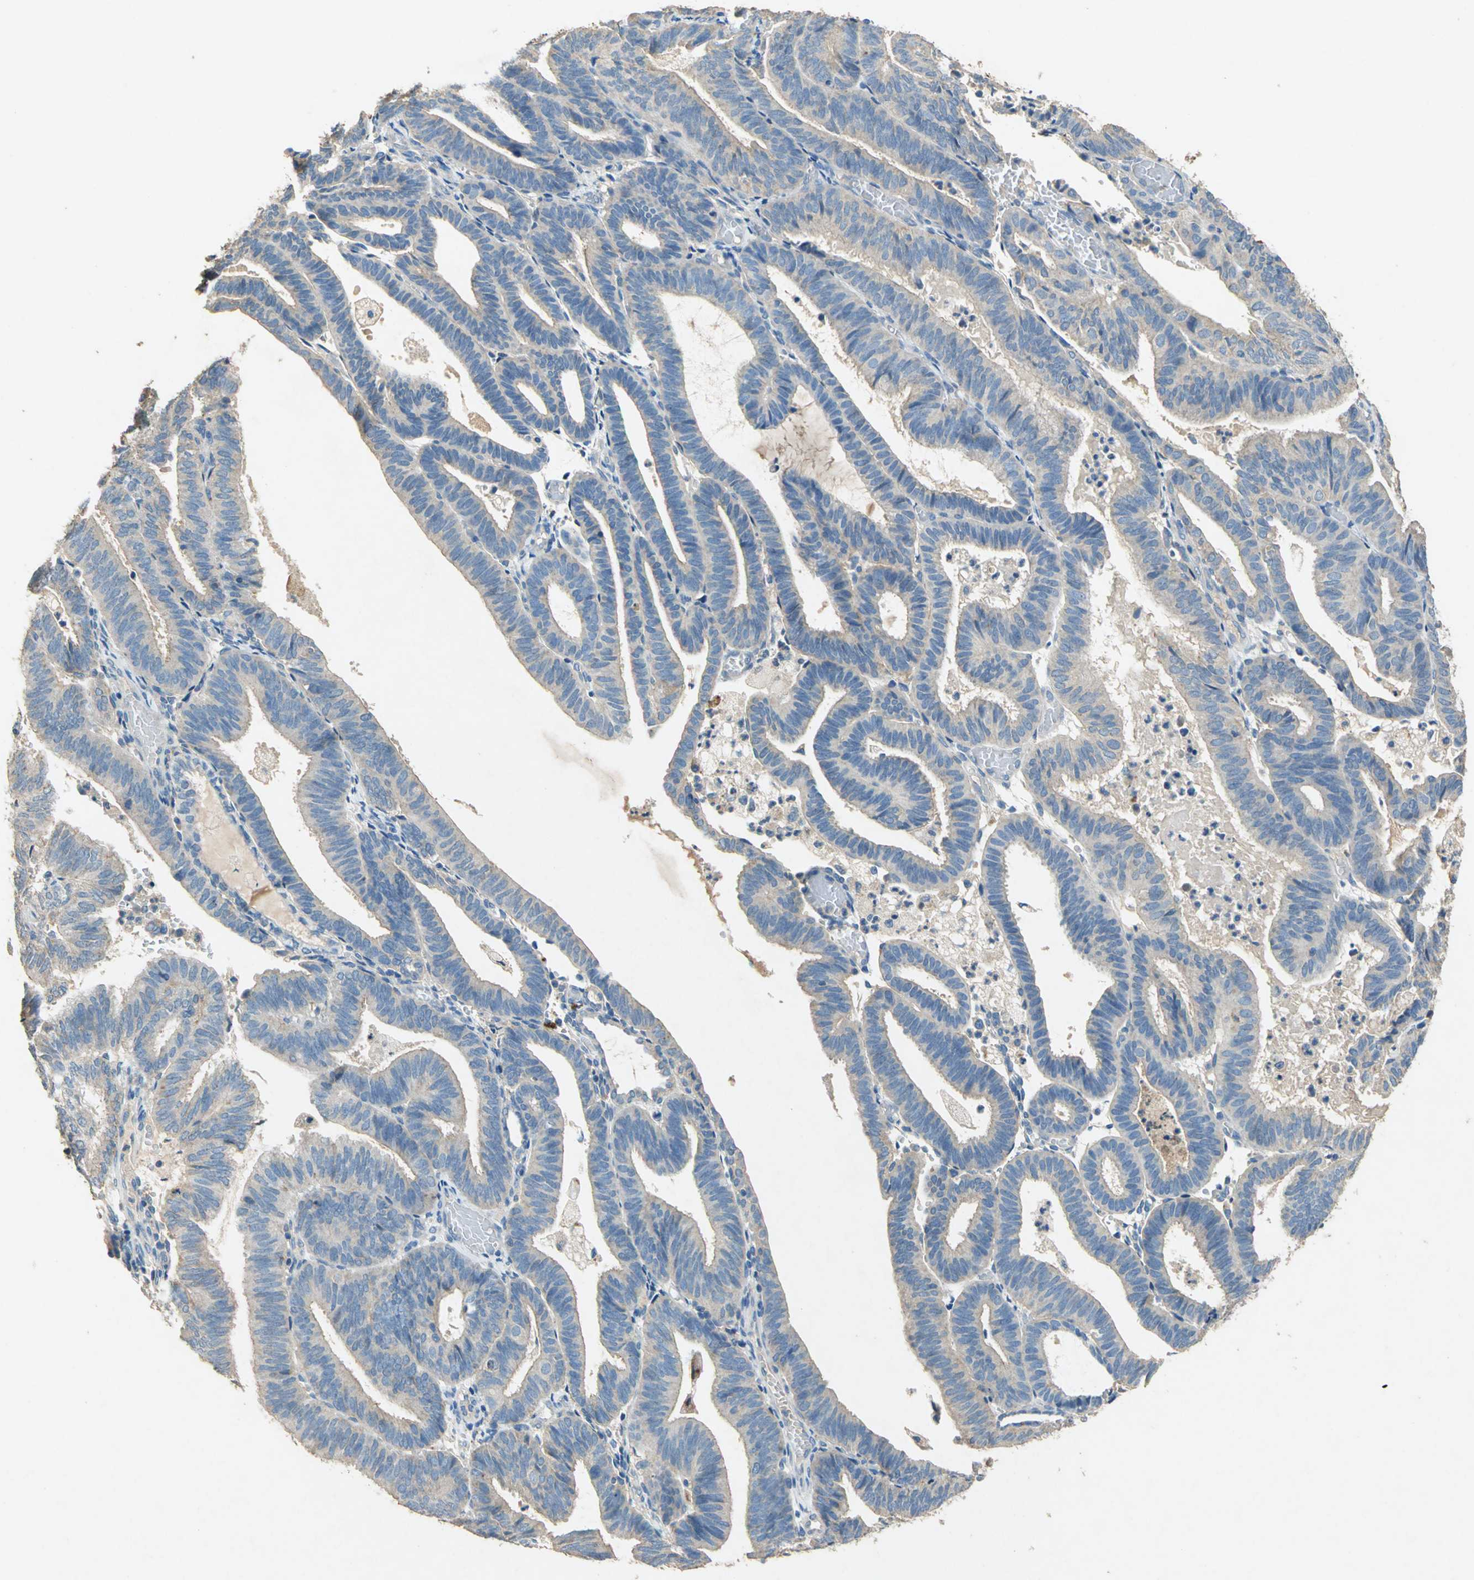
{"staining": {"intensity": "moderate", "quantity": ">75%", "location": "cytoplasmic/membranous"}, "tissue": "endometrial cancer", "cell_type": "Tumor cells", "image_type": "cancer", "snomed": [{"axis": "morphology", "description": "Adenocarcinoma, NOS"}, {"axis": "topography", "description": "Uterus"}], "caption": "Protein staining of endometrial cancer tissue shows moderate cytoplasmic/membranous expression in about >75% of tumor cells. Immunohistochemistry stains the protein in brown and the nuclei are stained blue.", "gene": "ADAMTS5", "patient": {"sex": "female", "age": 60}}